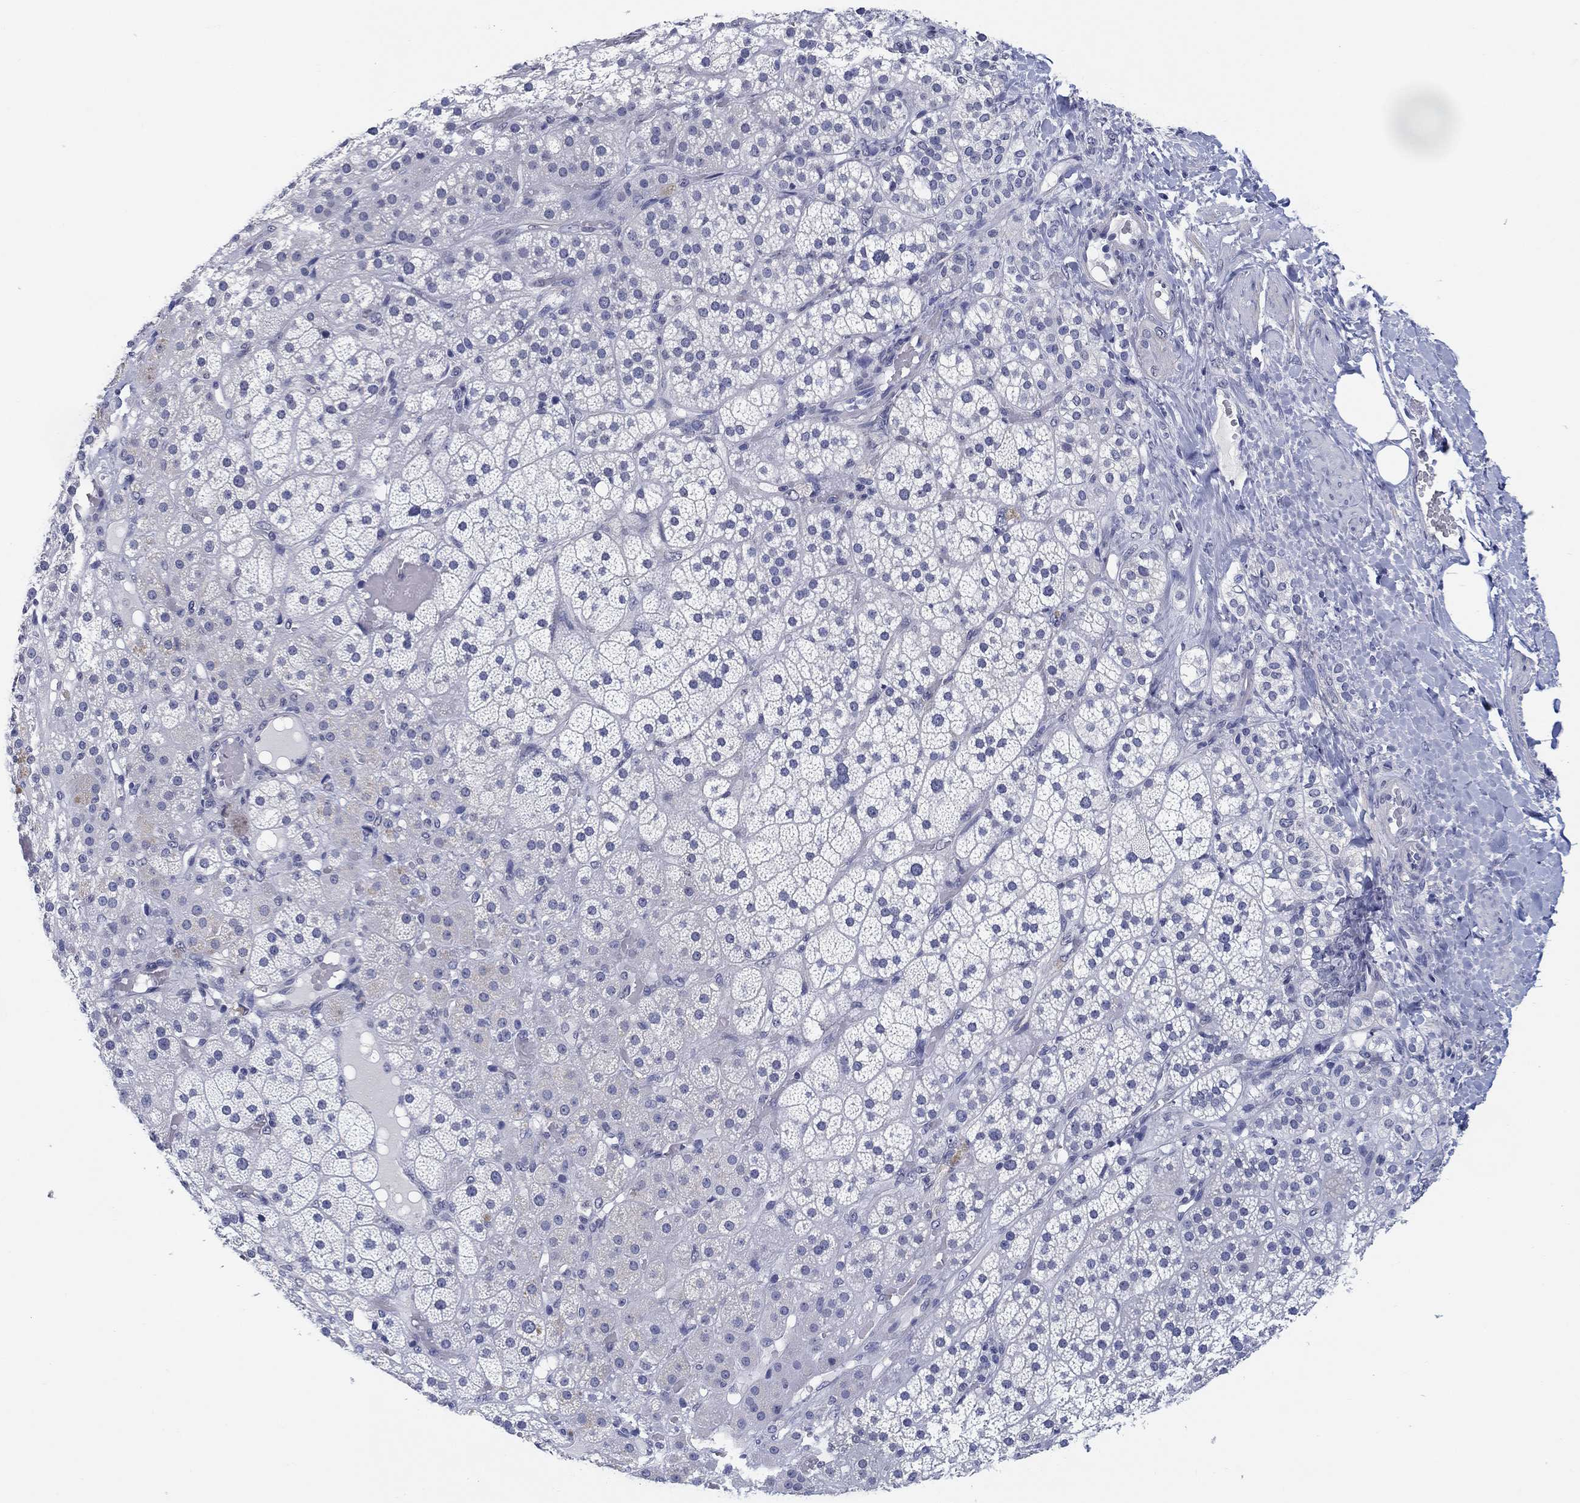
{"staining": {"intensity": "negative", "quantity": "none", "location": "none"}, "tissue": "adrenal gland", "cell_type": "Glandular cells", "image_type": "normal", "snomed": [{"axis": "morphology", "description": "Normal tissue, NOS"}, {"axis": "topography", "description": "Adrenal gland"}], "caption": "IHC micrograph of unremarkable adrenal gland: human adrenal gland stained with DAB (3,3'-diaminobenzidine) demonstrates no significant protein positivity in glandular cells. The staining is performed using DAB brown chromogen with nuclei counter-stained in using hematoxylin.", "gene": "OTUB2", "patient": {"sex": "male", "age": 57}}